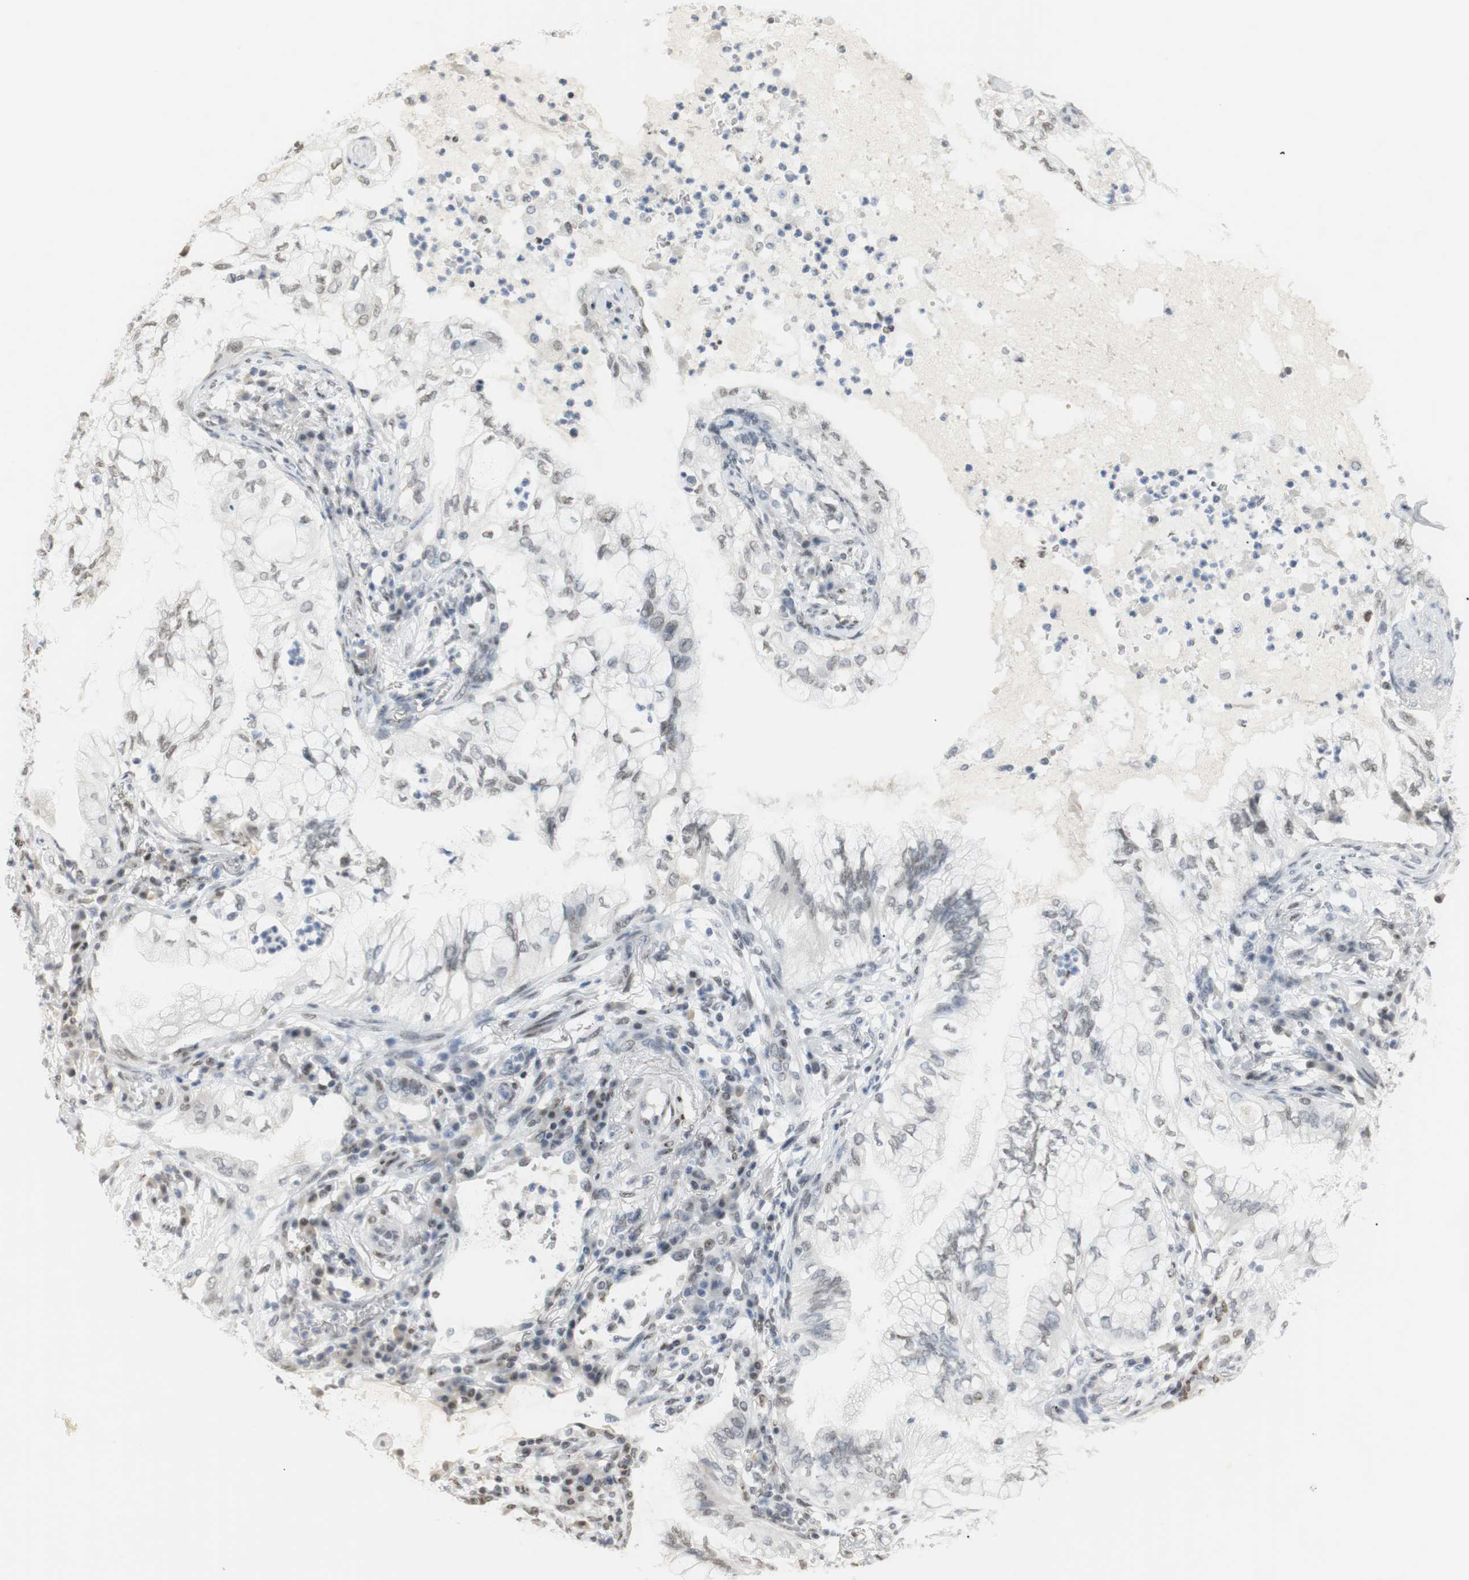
{"staining": {"intensity": "negative", "quantity": "none", "location": "none"}, "tissue": "lung cancer", "cell_type": "Tumor cells", "image_type": "cancer", "snomed": [{"axis": "morphology", "description": "Adenocarcinoma, NOS"}, {"axis": "topography", "description": "Lung"}], "caption": "This is a image of IHC staining of adenocarcinoma (lung), which shows no staining in tumor cells.", "gene": "BMI1", "patient": {"sex": "female", "age": 70}}